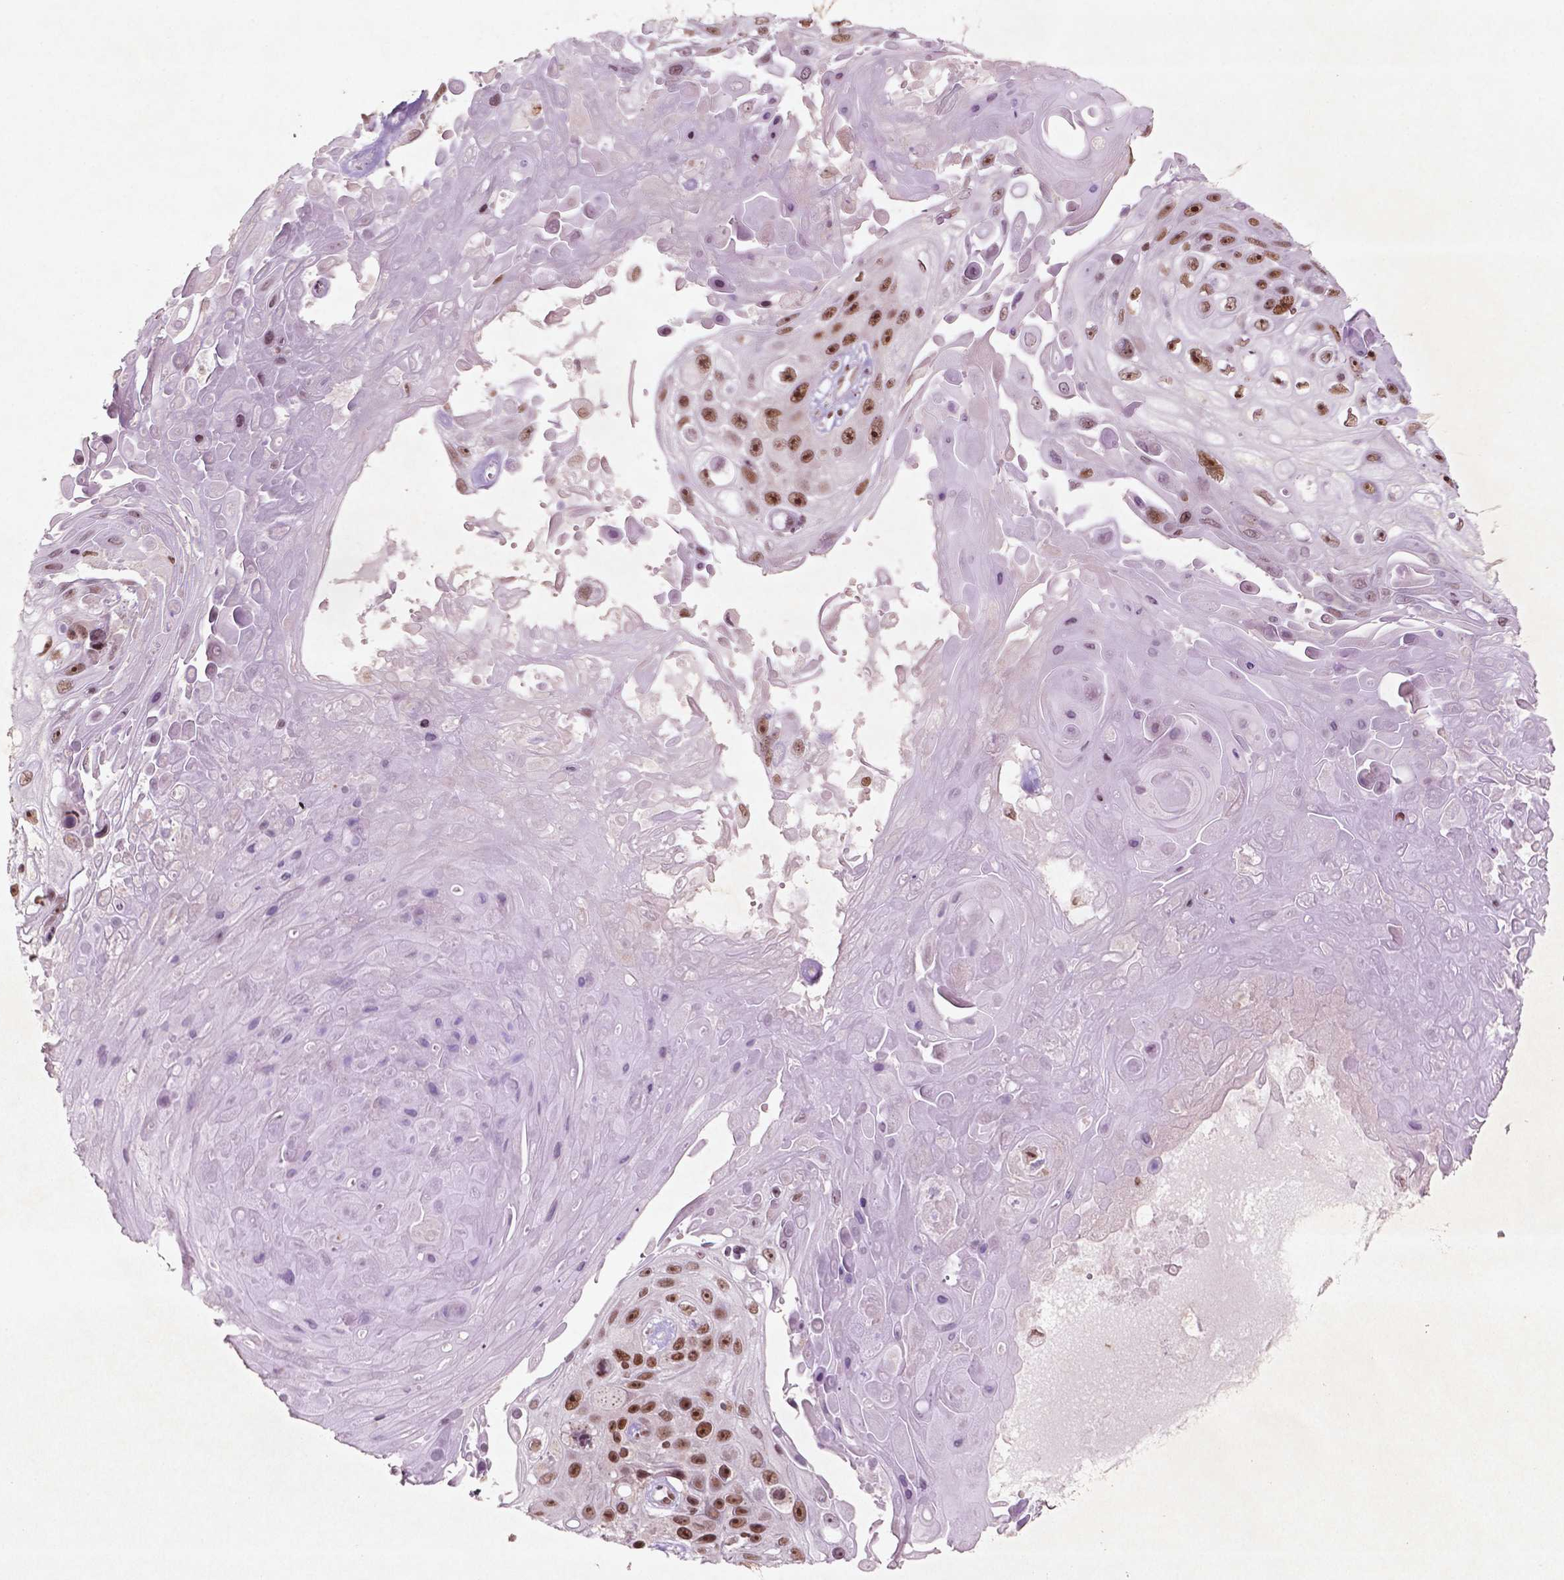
{"staining": {"intensity": "moderate", "quantity": ">75%", "location": "nuclear"}, "tissue": "skin cancer", "cell_type": "Tumor cells", "image_type": "cancer", "snomed": [{"axis": "morphology", "description": "Squamous cell carcinoma, NOS"}, {"axis": "topography", "description": "Skin"}], "caption": "This is an image of immunohistochemistry (IHC) staining of skin squamous cell carcinoma, which shows moderate positivity in the nuclear of tumor cells.", "gene": "HMG20B", "patient": {"sex": "male", "age": 82}}